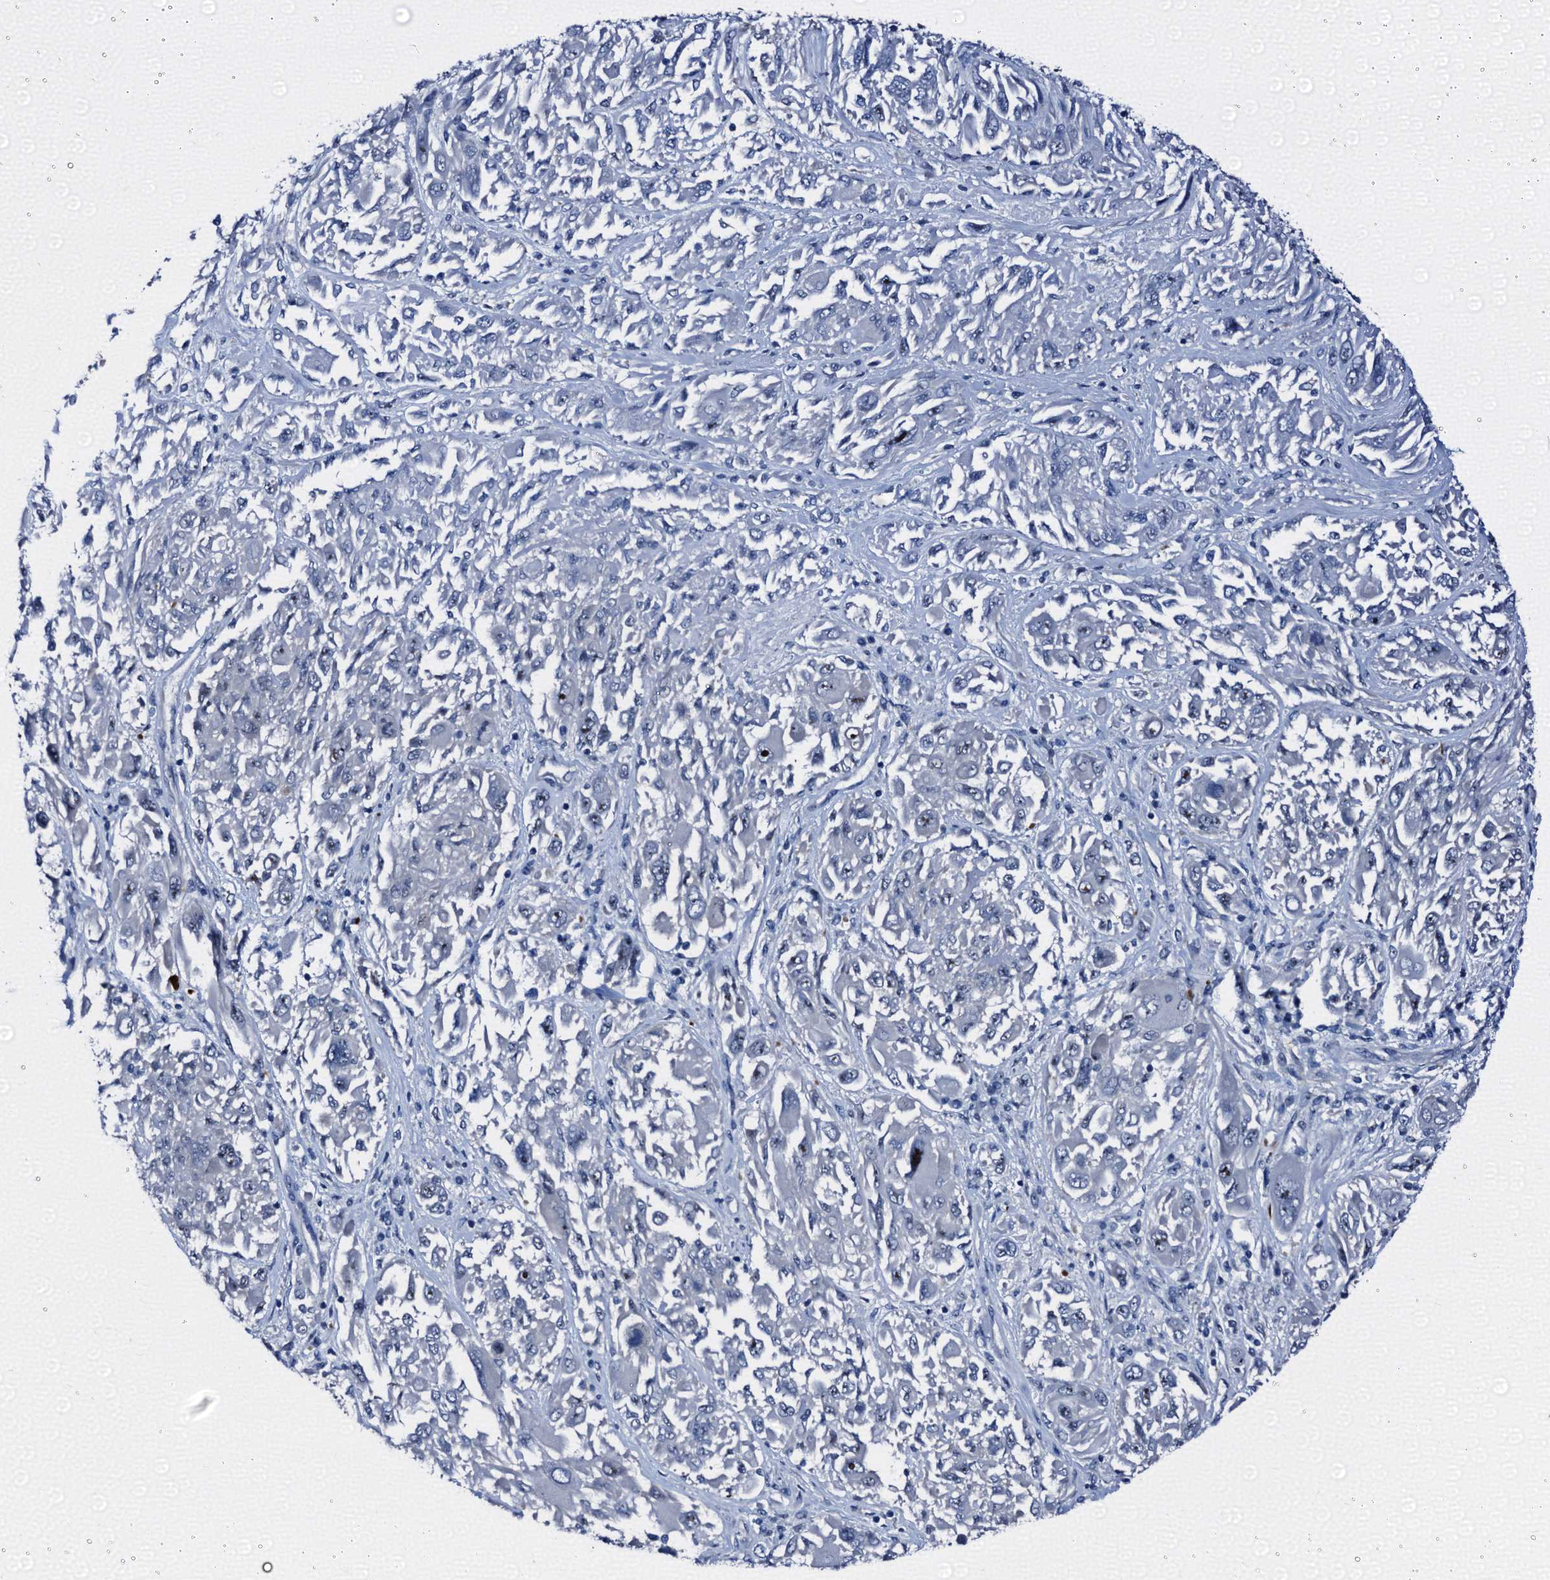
{"staining": {"intensity": "negative", "quantity": "none", "location": "none"}, "tissue": "melanoma", "cell_type": "Tumor cells", "image_type": "cancer", "snomed": [{"axis": "morphology", "description": "Malignant melanoma, NOS"}, {"axis": "topography", "description": "Skin"}], "caption": "DAB (3,3'-diaminobenzidine) immunohistochemical staining of malignant melanoma demonstrates no significant expression in tumor cells.", "gene": "EMG1", "patient": {"sex": "female", "age": 91}}